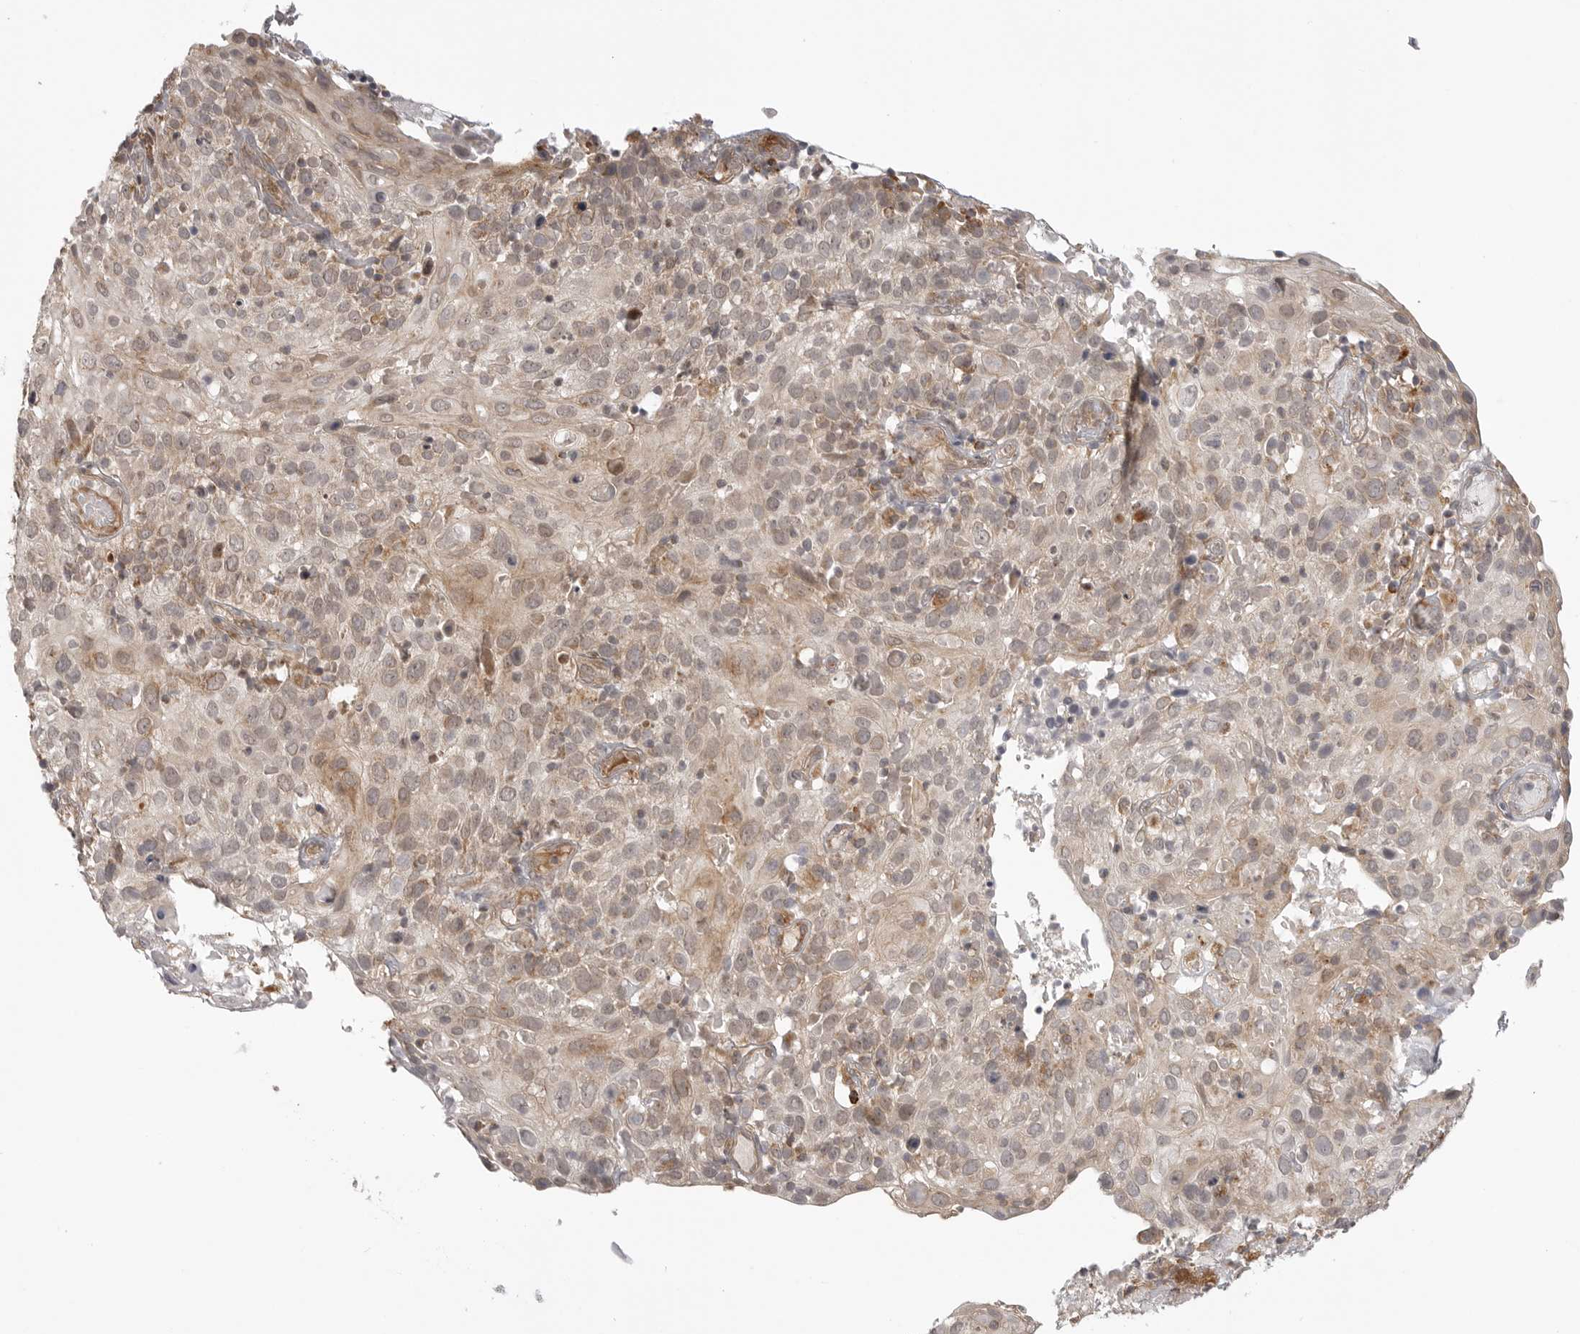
{"staining": {"intensity": "moderate", "quantity": "25%-75%", "location": "cytoplasmic/membranous"}, "tissue": "cervical cancer", "cell_type": "Tumor cells", "image_type": "cancer", "snomed": [{"axis": "morphology", "description": "Squamous cell carcinoma, NOS"}, {"axis": "topography", "description": "Cervix"}], "caption": "Immunohistochemical staining of squamous cell carcinoma (cervical) displays moderate cytoplasmic/membranous protein expression in approximately 25%-75% of tumor cells.", "gene": "KALRN", "patient": {"sex": "female", "age": 74}}